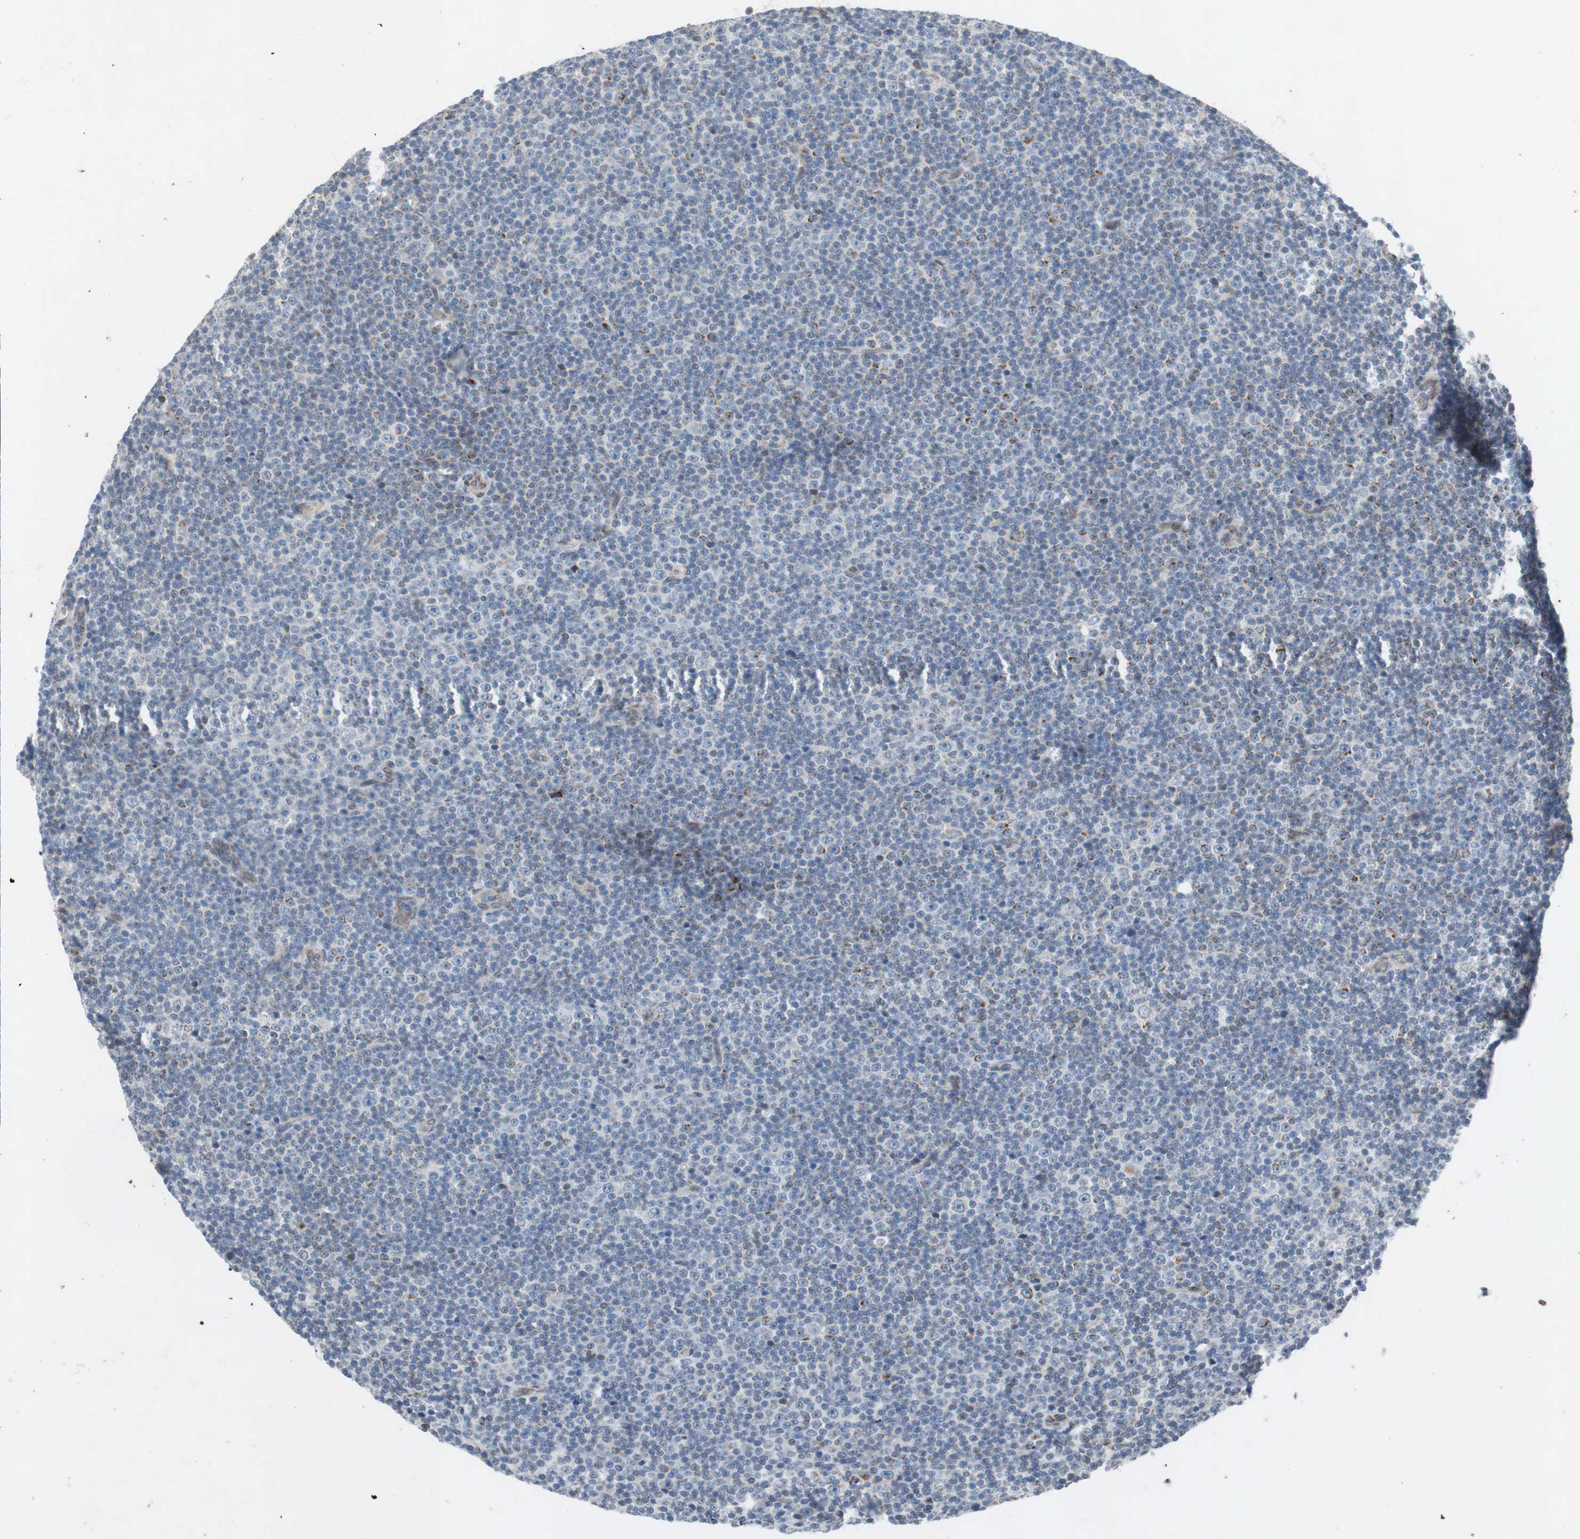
{"staining": {"intensity": "negative", "quantity": "none", "location": "none"}, "tissue": "lymphoma", "cell_type": "Tumor cells", "image_type": "cancer", "snomed": [{"axis": "morphology", "description": "Malignant lymphoma, non-Hodgkin's type, Low grade"}, {"axis": "topography", "description": "Lymph node"}], "caption": "Lymphoma was stained to show a protein in brown. There is no significant expression in tumor cells.", "gene": "ARNT2", "patient": {"sex": "female", "age": 67}}